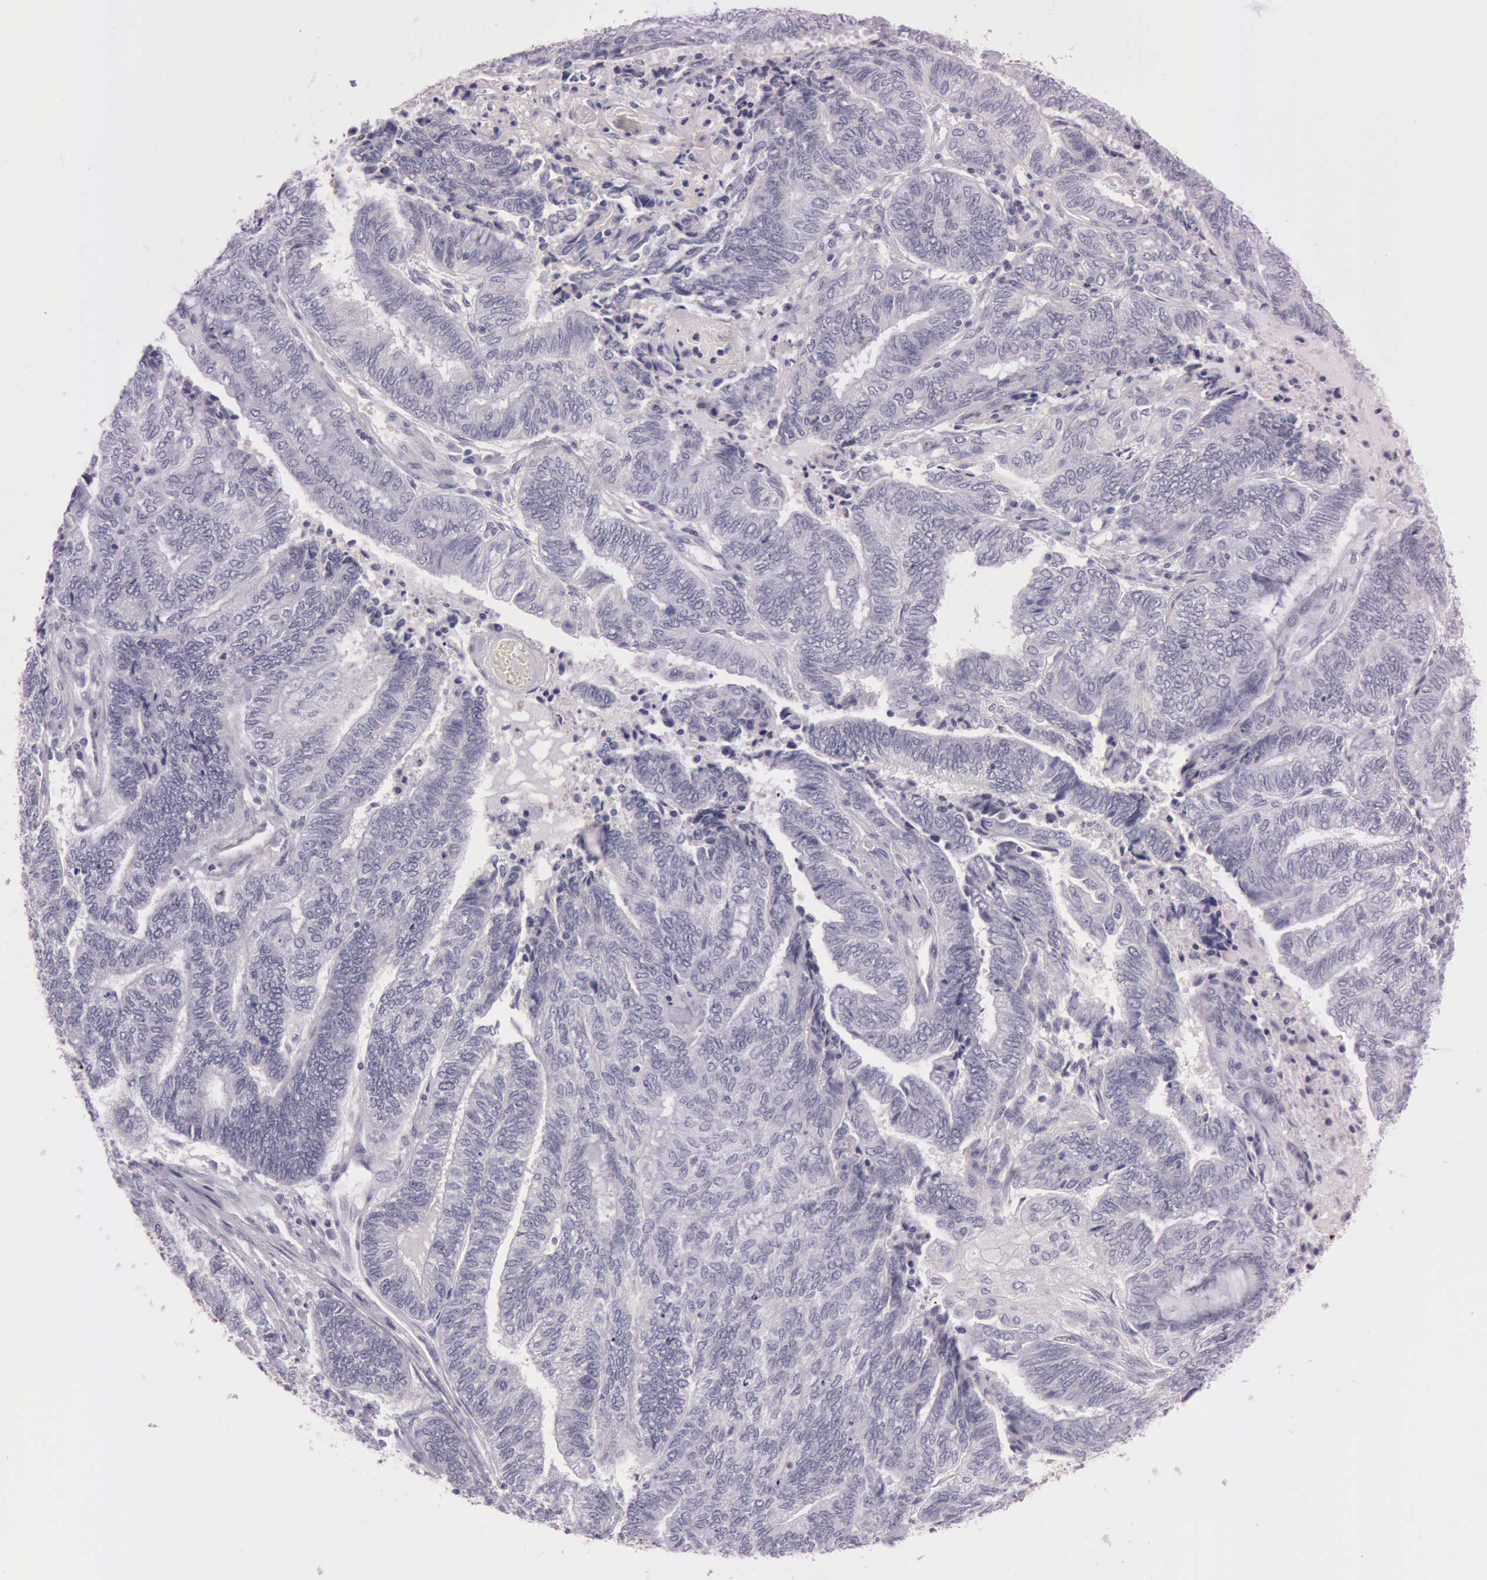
{"staining": {"intensity": "negative", "quantity": "none", "location": "none"}, "tissue": "endometrial cancer", "cell_type": "Tumor cells", "image_type": "cancer", "snomed": [{"axis": "morphology", "description": "Adenocarcinoma, NOS"}, {"axis": "topography", "description": "Uterus"}, {"axis": "topography", "description": "Endometrium"}], "caption": "High power microscopy histopathology image of an immunohistochemistry (IHC) histopathology image of endometrial cancer (adenocarcinoma), revealing no significant expression in tumor cells.", "gene": "S100A7", "patient": {"sex": "female", "age": 70}}